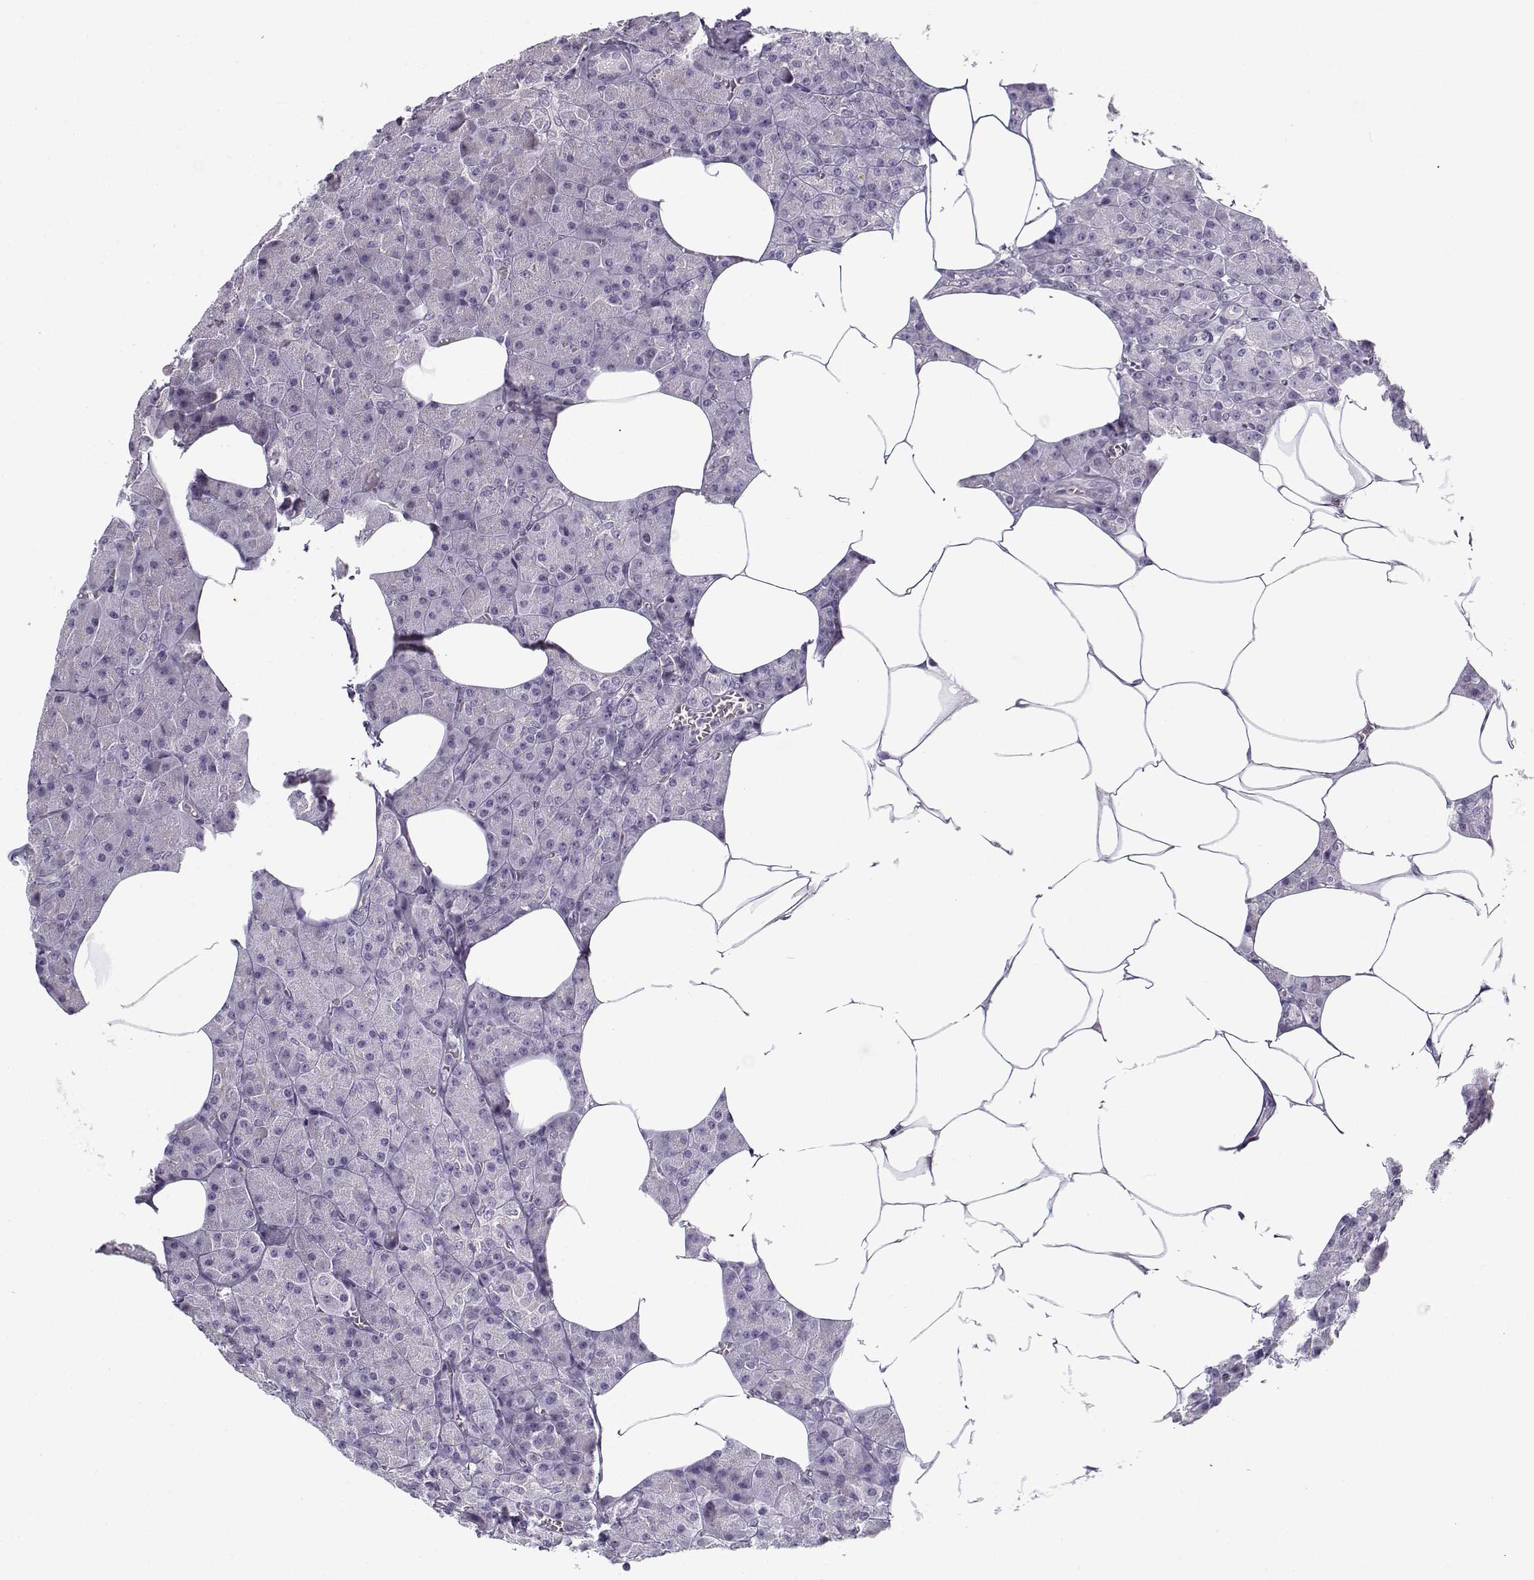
{"staining": {"intensity": "negative", "quantity": "none", "location": "none"}, "tissue": "pancreas", "cell_type": "Exocrine glandular cells", "image_type": "normal", "snomed": [{"axis": "morphology", "description": "Normal tissue, NOS"}, {"axis": "topography", "description": "Pancreas"}], "caption": "Pancreas was stained to show a protein in brown. There is no significant expression in exocrine glandular cells. The staining is performed using DAB (3,3'-diaminobenzidine) brown chromogen with nuclei counter-stained in using hematoxylin.", "gene": "TEX55", "patient": {"sex": "female", "age": 45}}